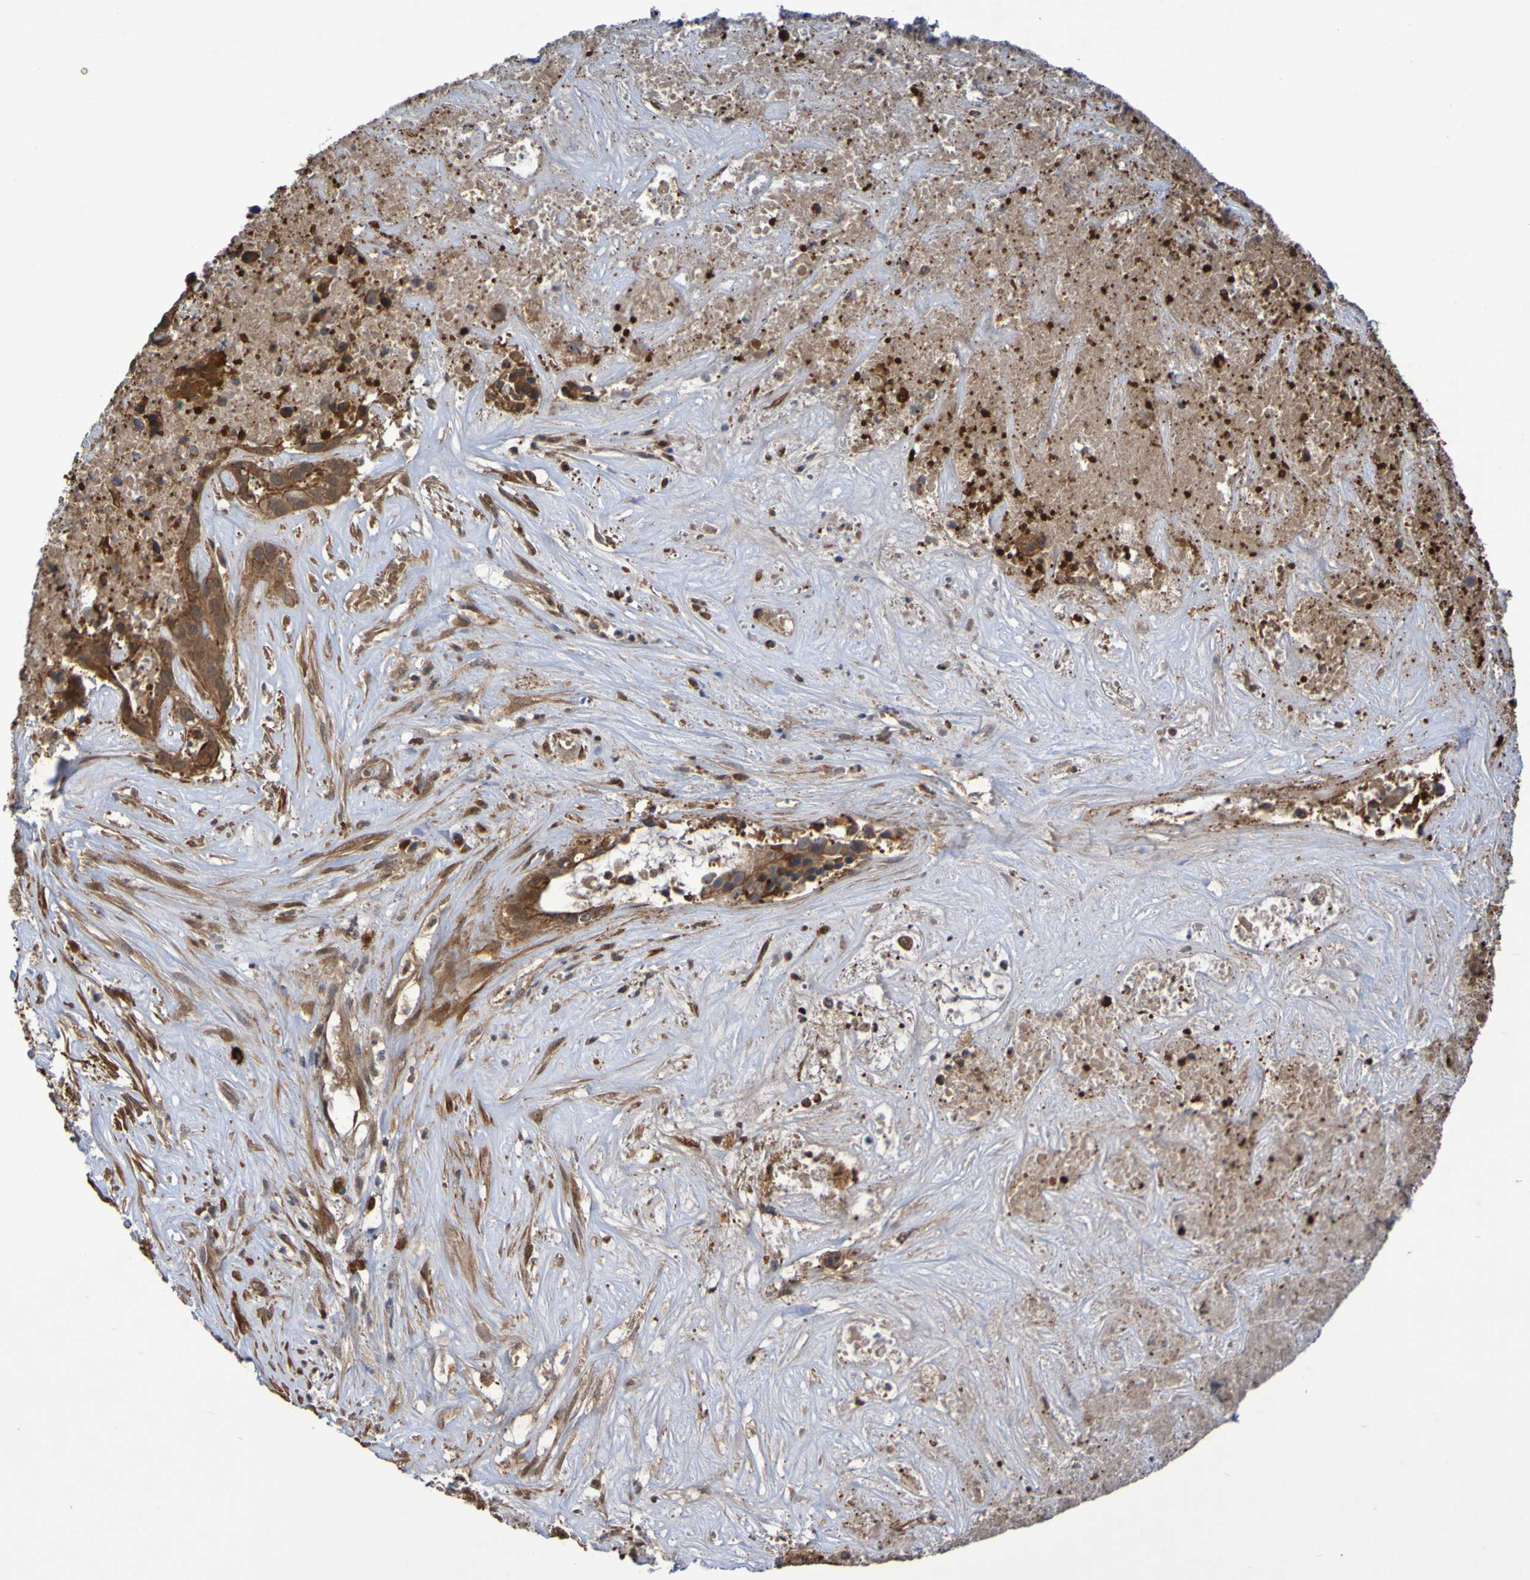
{"staining": {"intensity": "moderate", "quantity": ">75%", "location": "cytoplasmic/membranous"}, "tissue": "liver cancer", "cell_type": "Tumor cells", "image_type": "cancer", "snomed": [{"axis": "morphology", "description": "Cholangiocarcinoma"}, {"axis": "topography", "description": "Liver"}], "caption": "The immunohistochemical stain labels moderate cytoplasmic/membranous staining in tumor cells of liver cancer (cholangiocarcinoma) tissue. Nuclei are stained in blue.", "gene": "SERPINB6", "patient": {"sex": "female", "age": 65}}